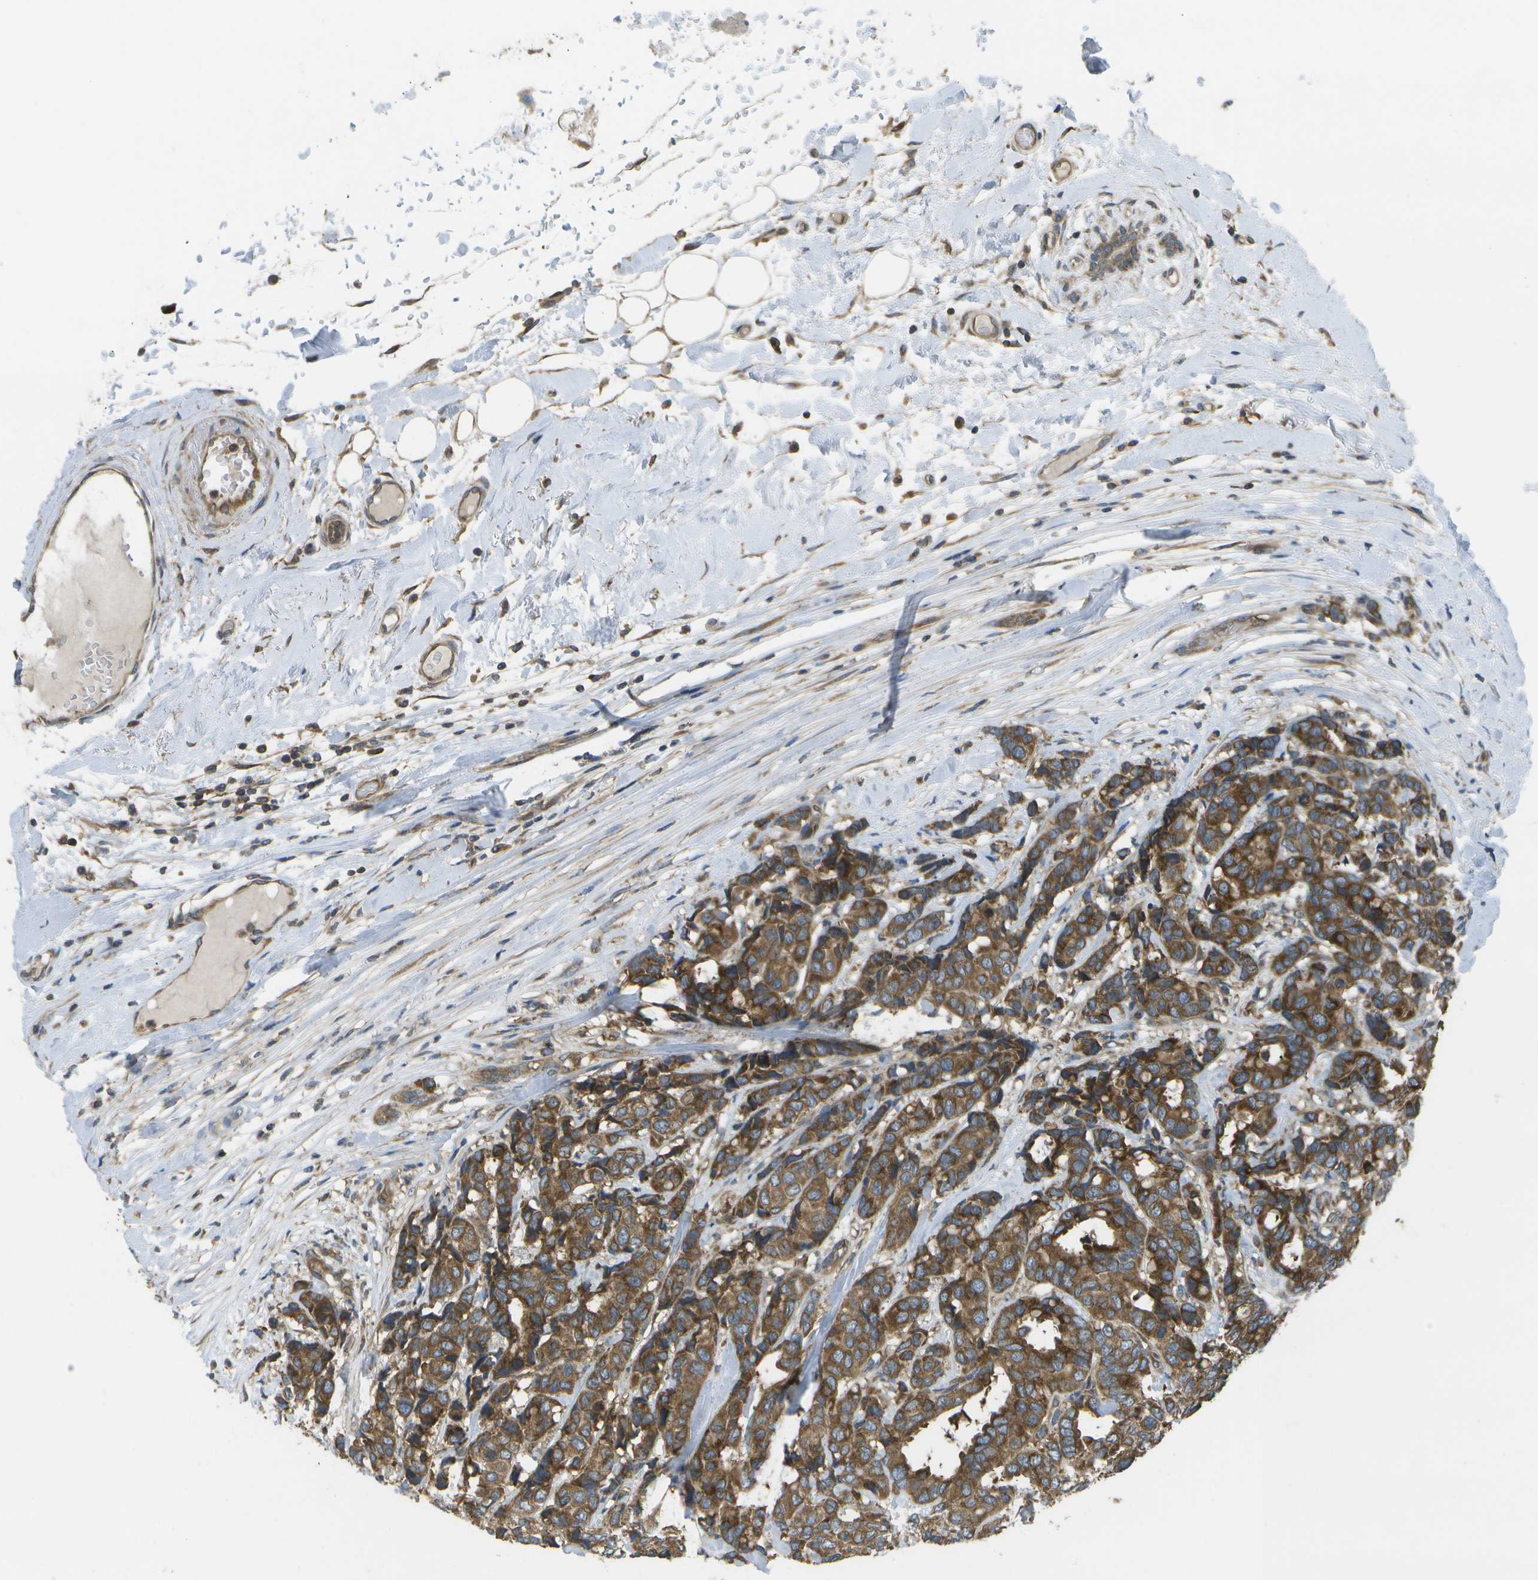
{"staining": {"intensity": "strong", "quantity": ">75%", "location": "cytoplasmic/membranous"}, "tissue": "breast cancer", "cell_type": "Tumor cells", "image_type": "cancer", "snomed": [{"axis": "morphology", "description": "Duct carcinoma"}, {"axis": "topography", "description": "Breast"}], "caption": "Immunohistochemical staining of breast cancer exhibits strong cytoplasmic/membranous protein positivity in about >75% of tumor cells. The protein is stained brown, and the nuclei are stained in blue (DAB IHC with brightfield microscopy, high magnification).", "gene": "DPM3", "patient": {"sex": "female", "age": 87}}